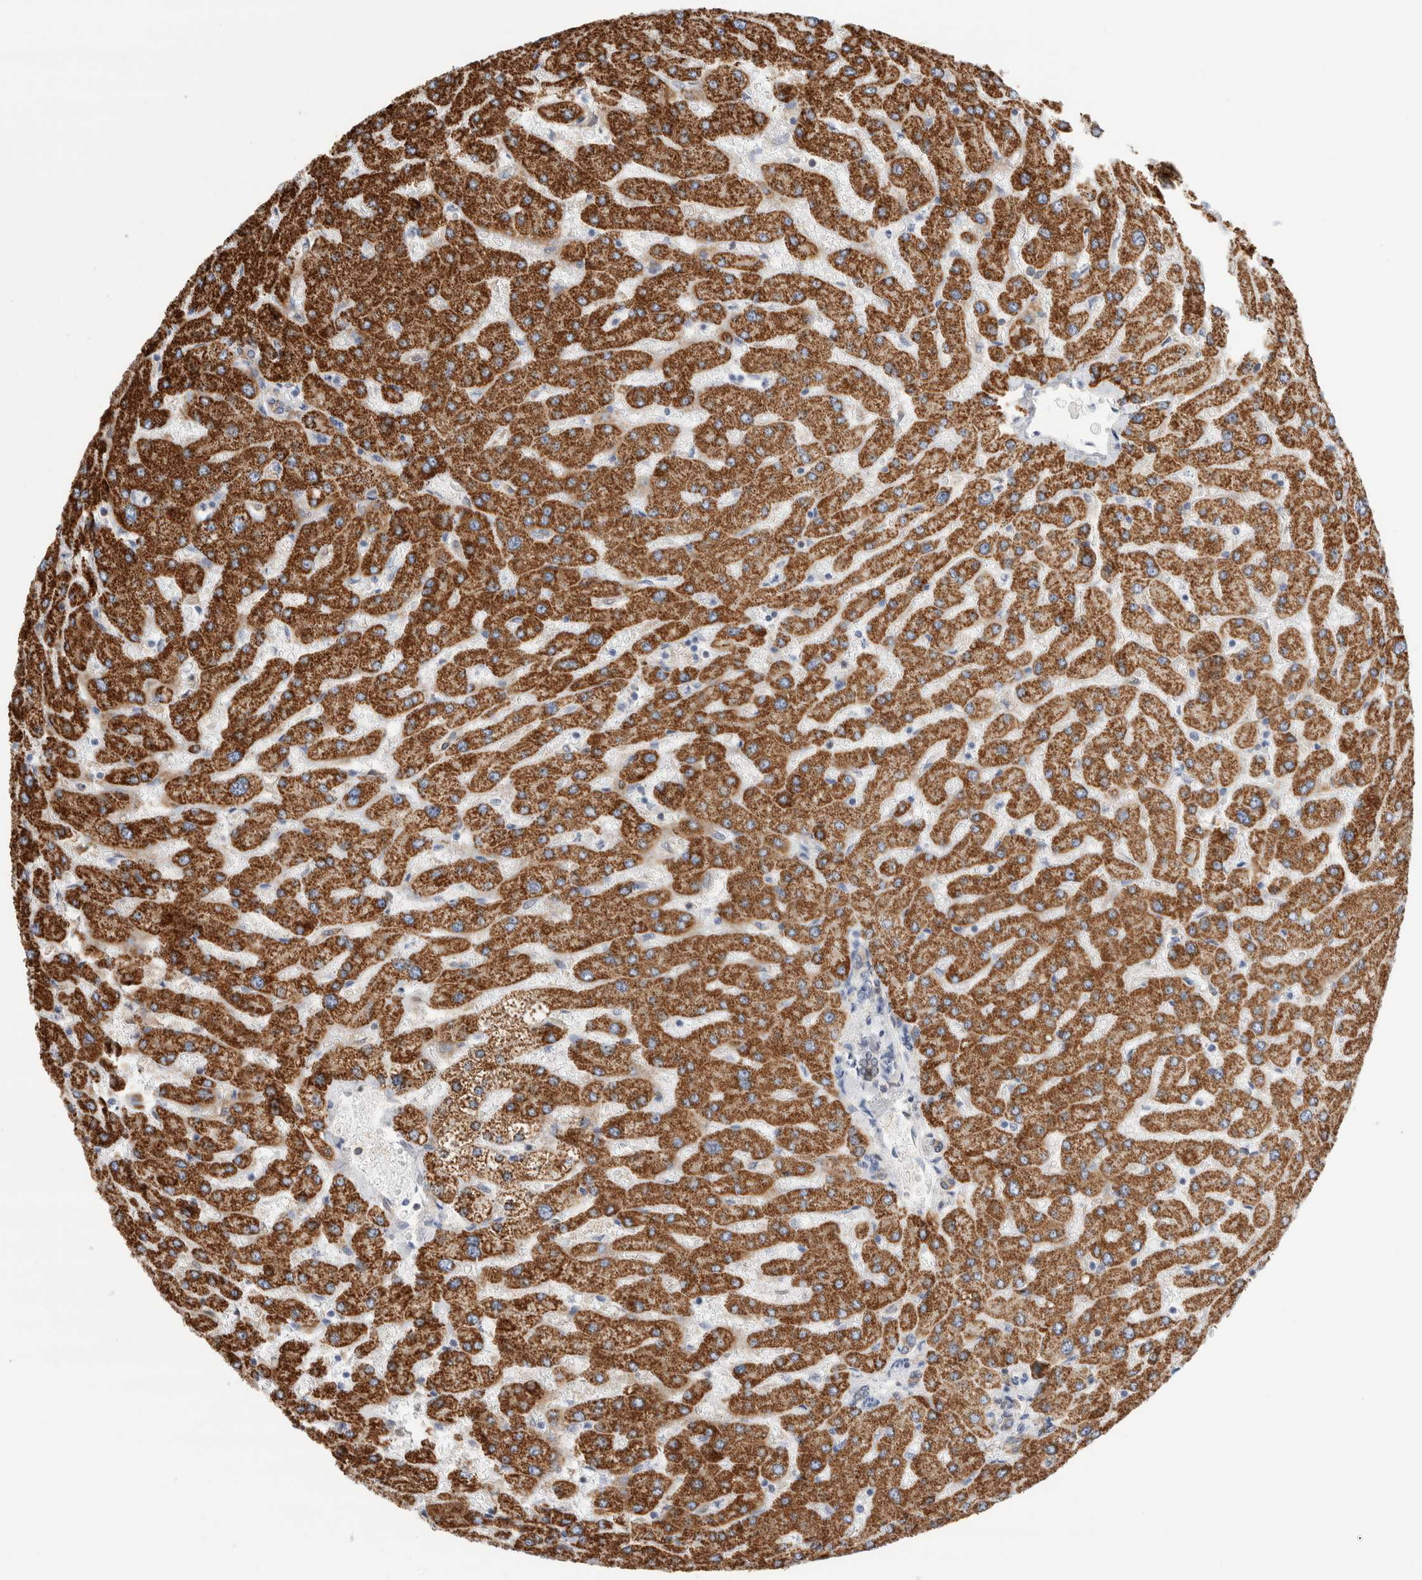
{"staining": {"intensity": "negative", "quantity": "none", "location": "none"}, "tissue": "liver", "cell_type": "Cholangiocytes", "image_type": "normal", "snomed": [{"axis": "morphology", "description": "Normal tissue, NOS"}, {"axis": "topography", "description": "Liver"}], "caption": "Immunohistochemistry (IHC) micrograph of unremarkable human liver stained for a protein (brown), which shows no staining in cholangiocytes. The staining is performed using DAB (3,3'-diaminobenzidine) brown chromogen with nuclei counter-stained in using hematoxylin.", "gene": "ECHDC2", "patient": {"sex": "male", "age": 55}}